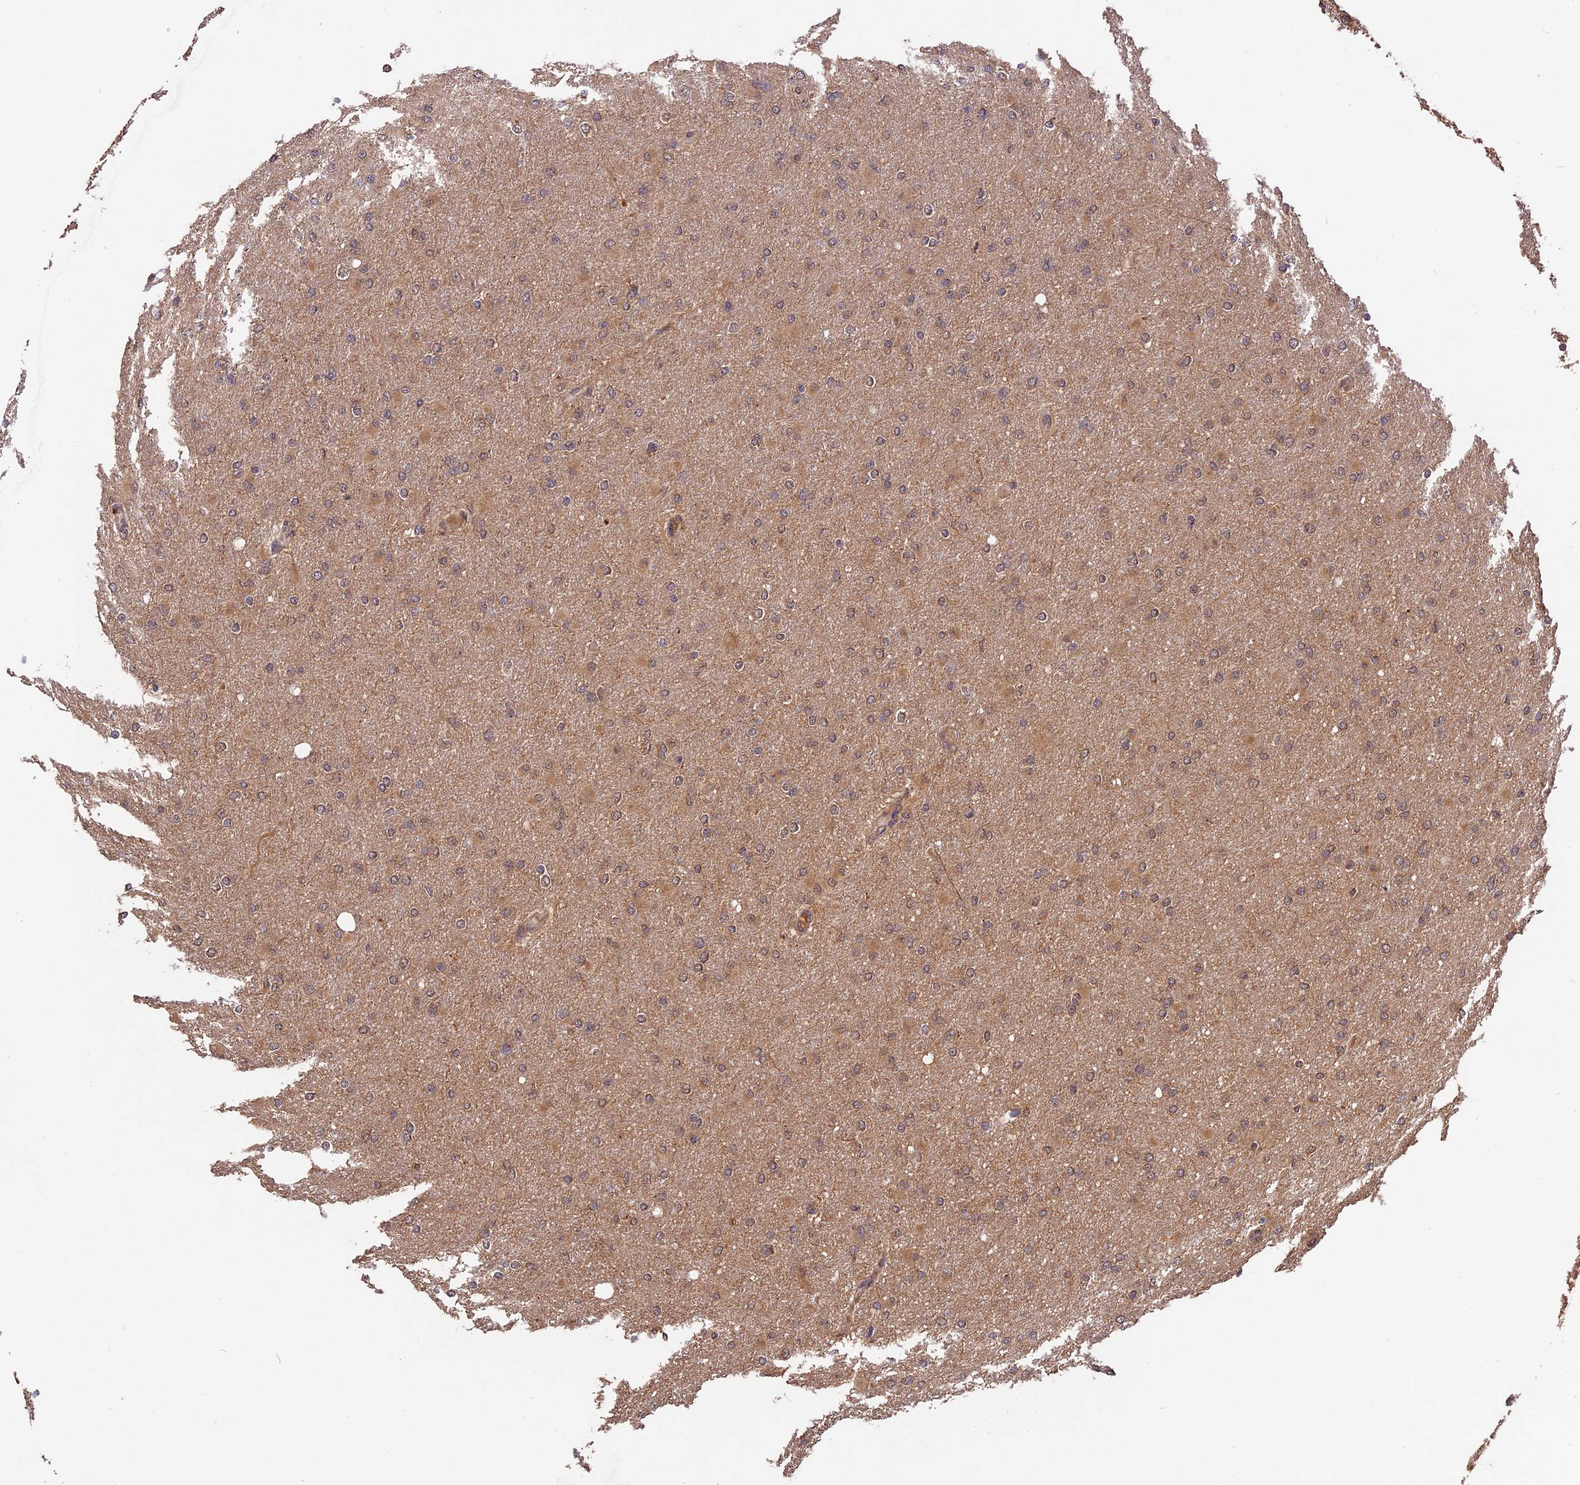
{"staining": {"intensity": "weak", "quantity": "25%-75%", "location": "cytoplasmic/membranous"}, "tissue": "glioma", "cell_type": "Tumor cells", "image_type": "cancer", "snomed": [{"axis": "morphology", "description": "Glioma, malignant, High grade"}, {"axis": "topography", "description": "Cerebral cortex"}], "caption": "Immunohistochemical staining of human glioma shows weak cytoplasmic/membranous protein staining in approximately 25%-75% of tumor cells. (IHC, brightfield microscopy, high magnification).", "gene": "ESCO1", "patient": {"sex": "female", "age": 36}}